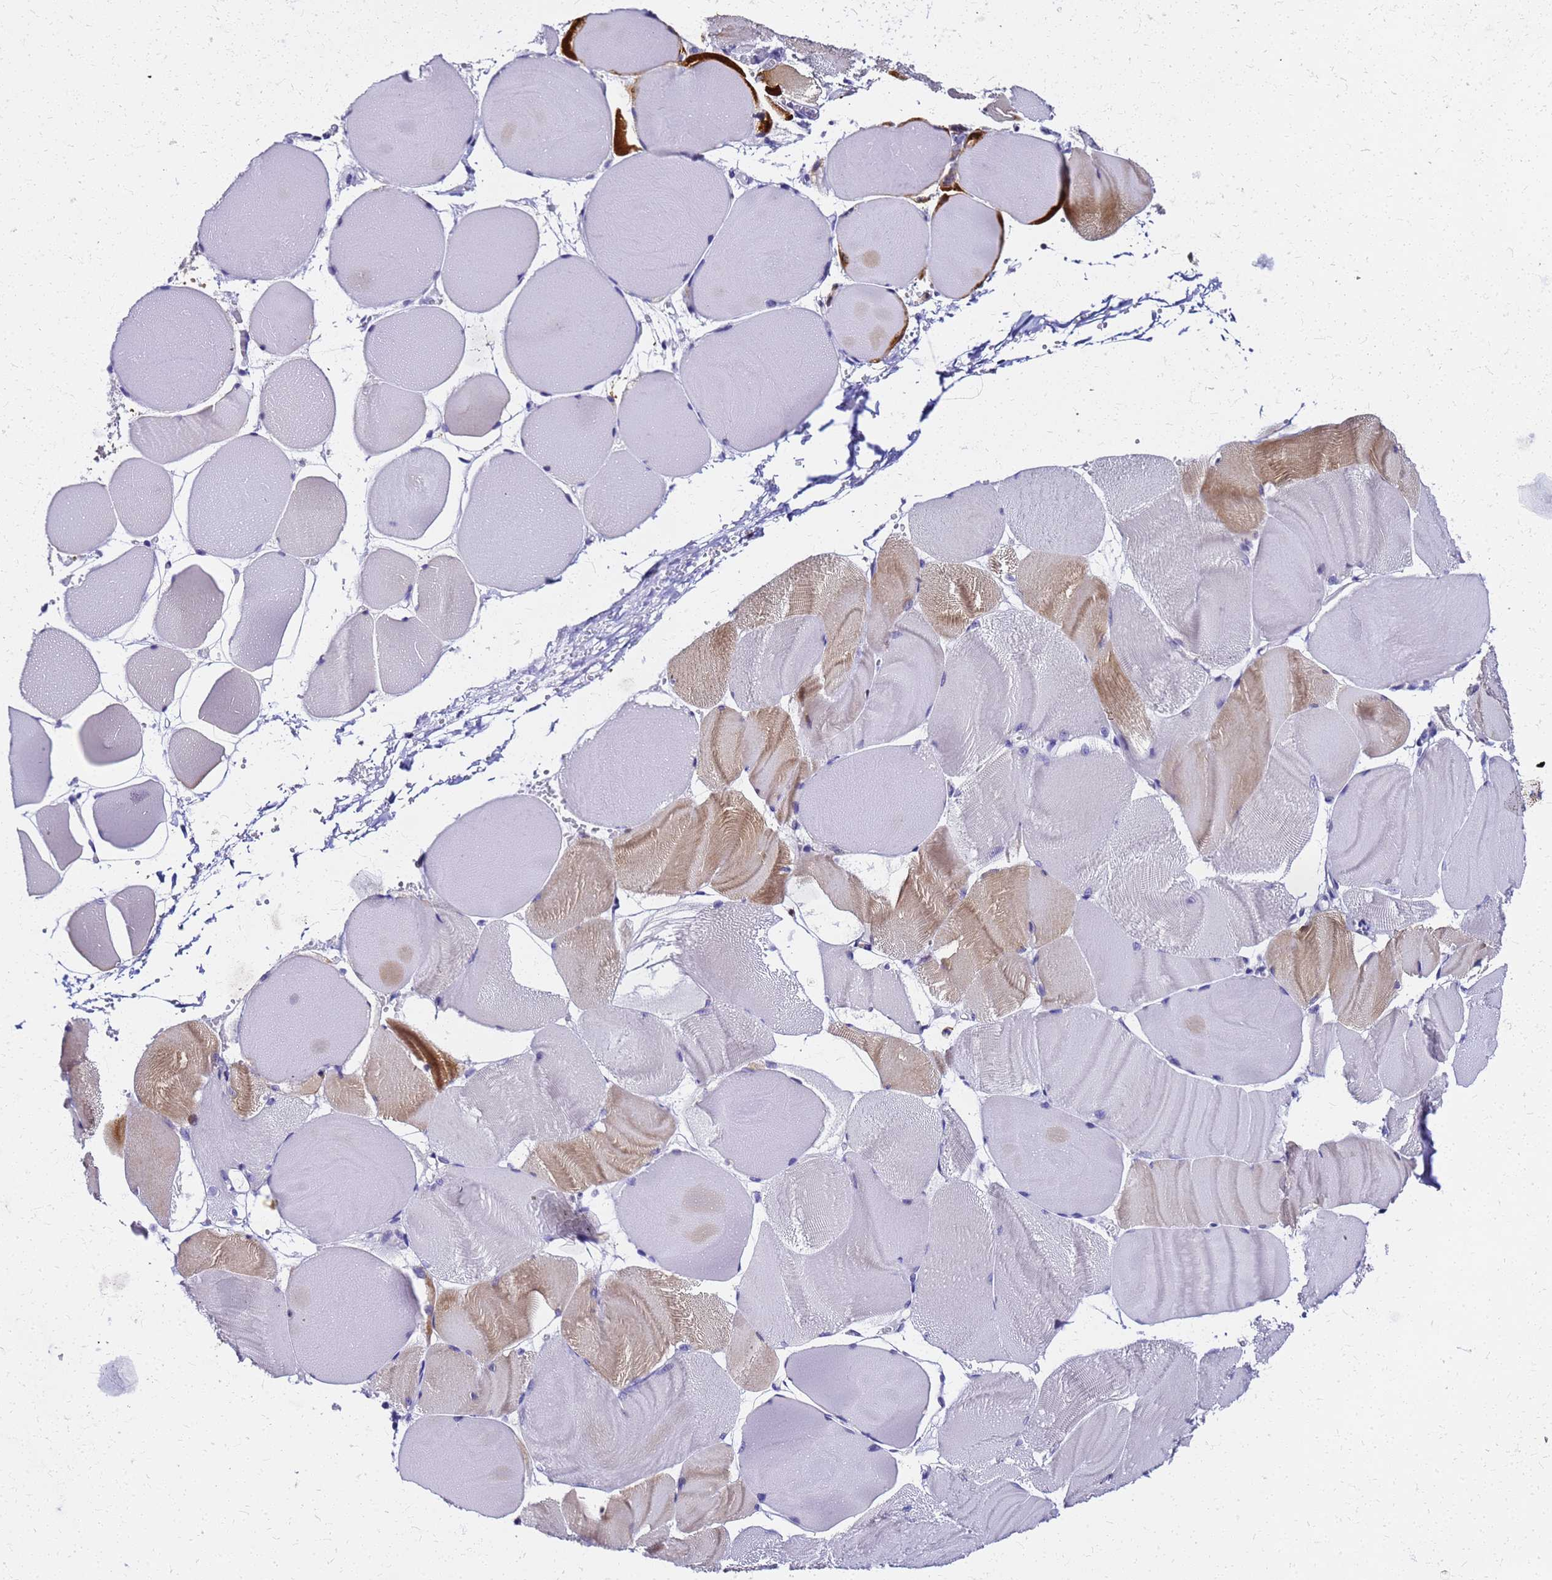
{"staining": {"intensity": "moderate", "quantity": "<25%", "location": "cytoplasmic/membranous"}, "tissue": "skeletal muscle", "cell_type": "Myocytes", "image_type": "normal", "snomed": [{"axis": "morphology", "description": "Normal tissue, NOS"}, {"axis": "morphology", "description": "Basal cell carcinoma"}, {"axis": "topography", "description": "Skeletal muscle"}], "caption": "Protein analysis of normal skeletal muscle shows moderate cytoplasmic/membranous expression in about <25% of myocytes.", "gene": "SMIM21", "patient": {"sex": "female", "age": 64}}